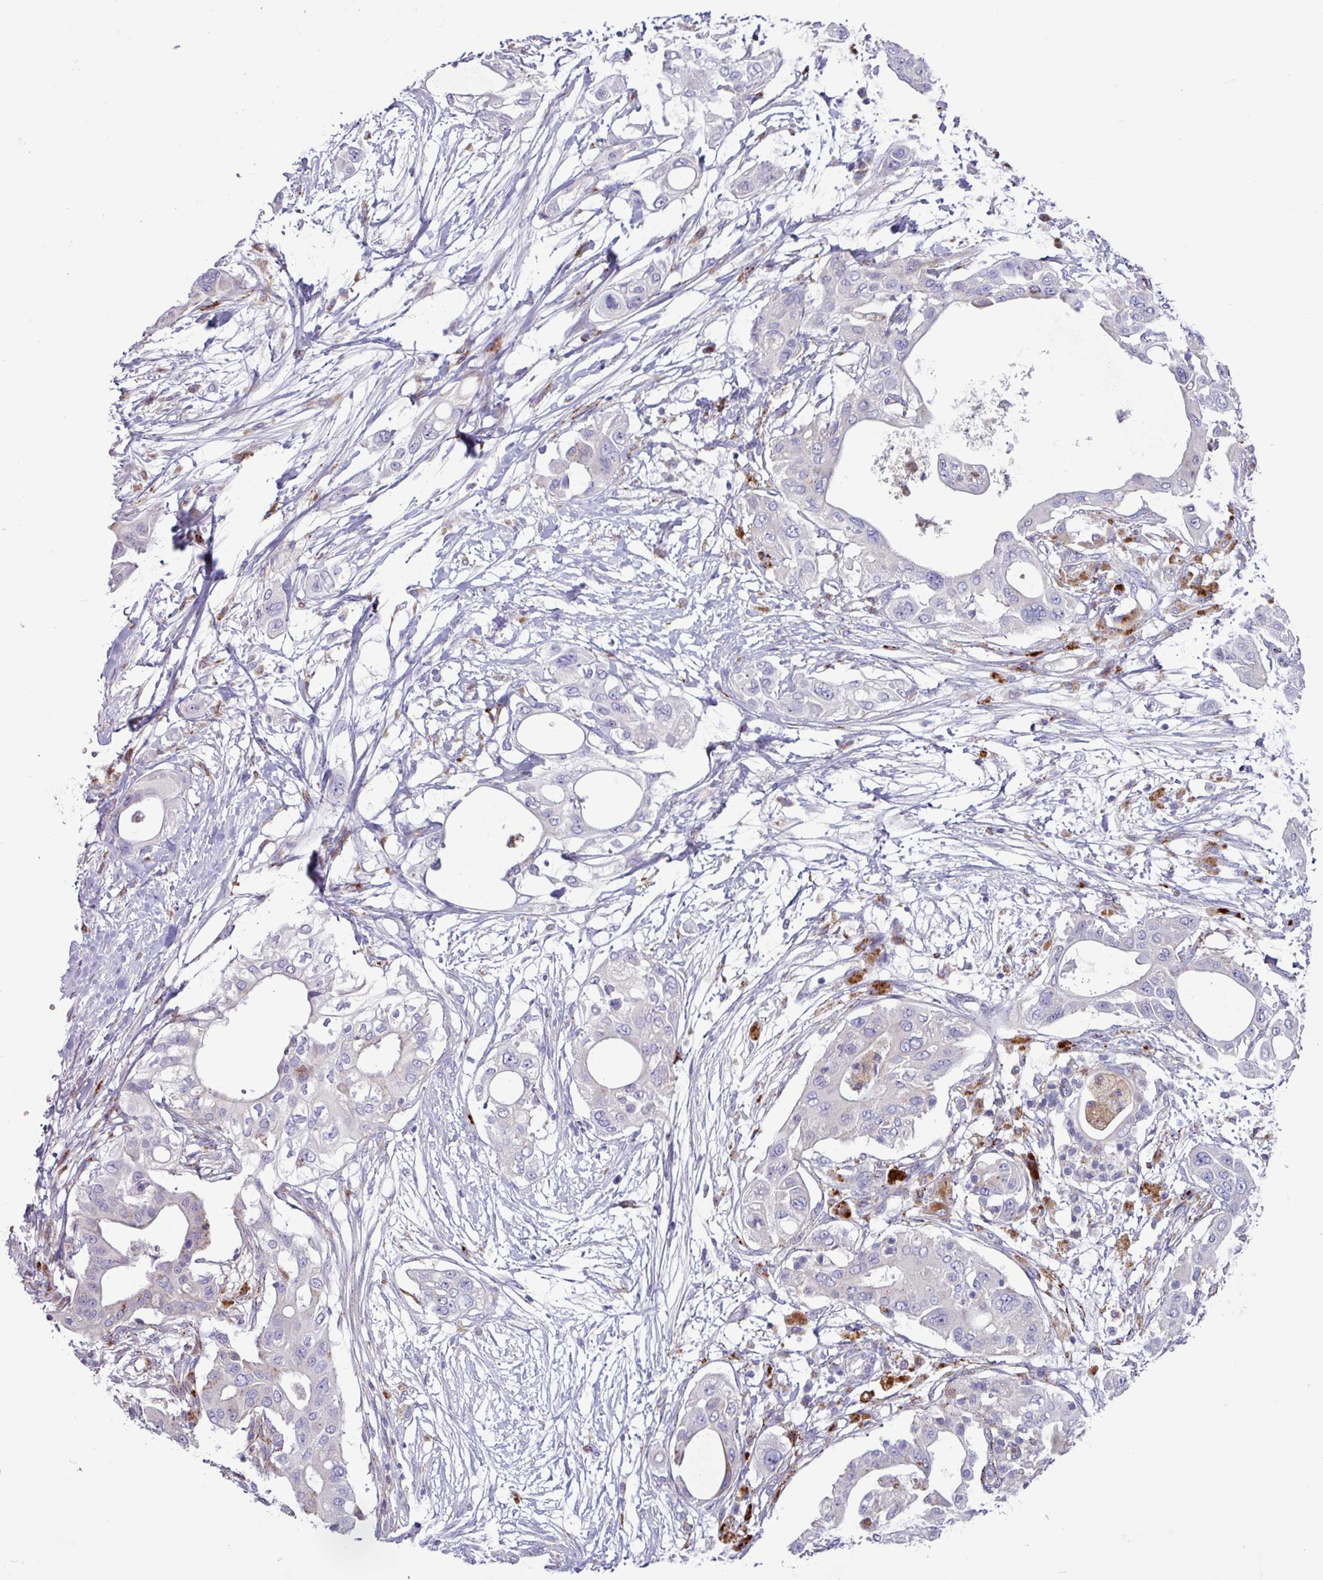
{"staining": {"intensity": "negative", "quantity": "none", "location": "none"}, "tissue": "pancreatic cancer", "cell_type": "Tumor cells", "image_type": "cancer", "snomed": [{"axis": "morphology", "description": "Adenocarcinoma, NOS"}, {"axis": "topography", "description": "Pancreas"}], "caption": "Human adenocarcinoma (pancreatic) stained for a protein using IHC exhibits no expression in tumor cells.", "gene": "AMIGO2", "patient": {"sex": "male", "age": 68}}